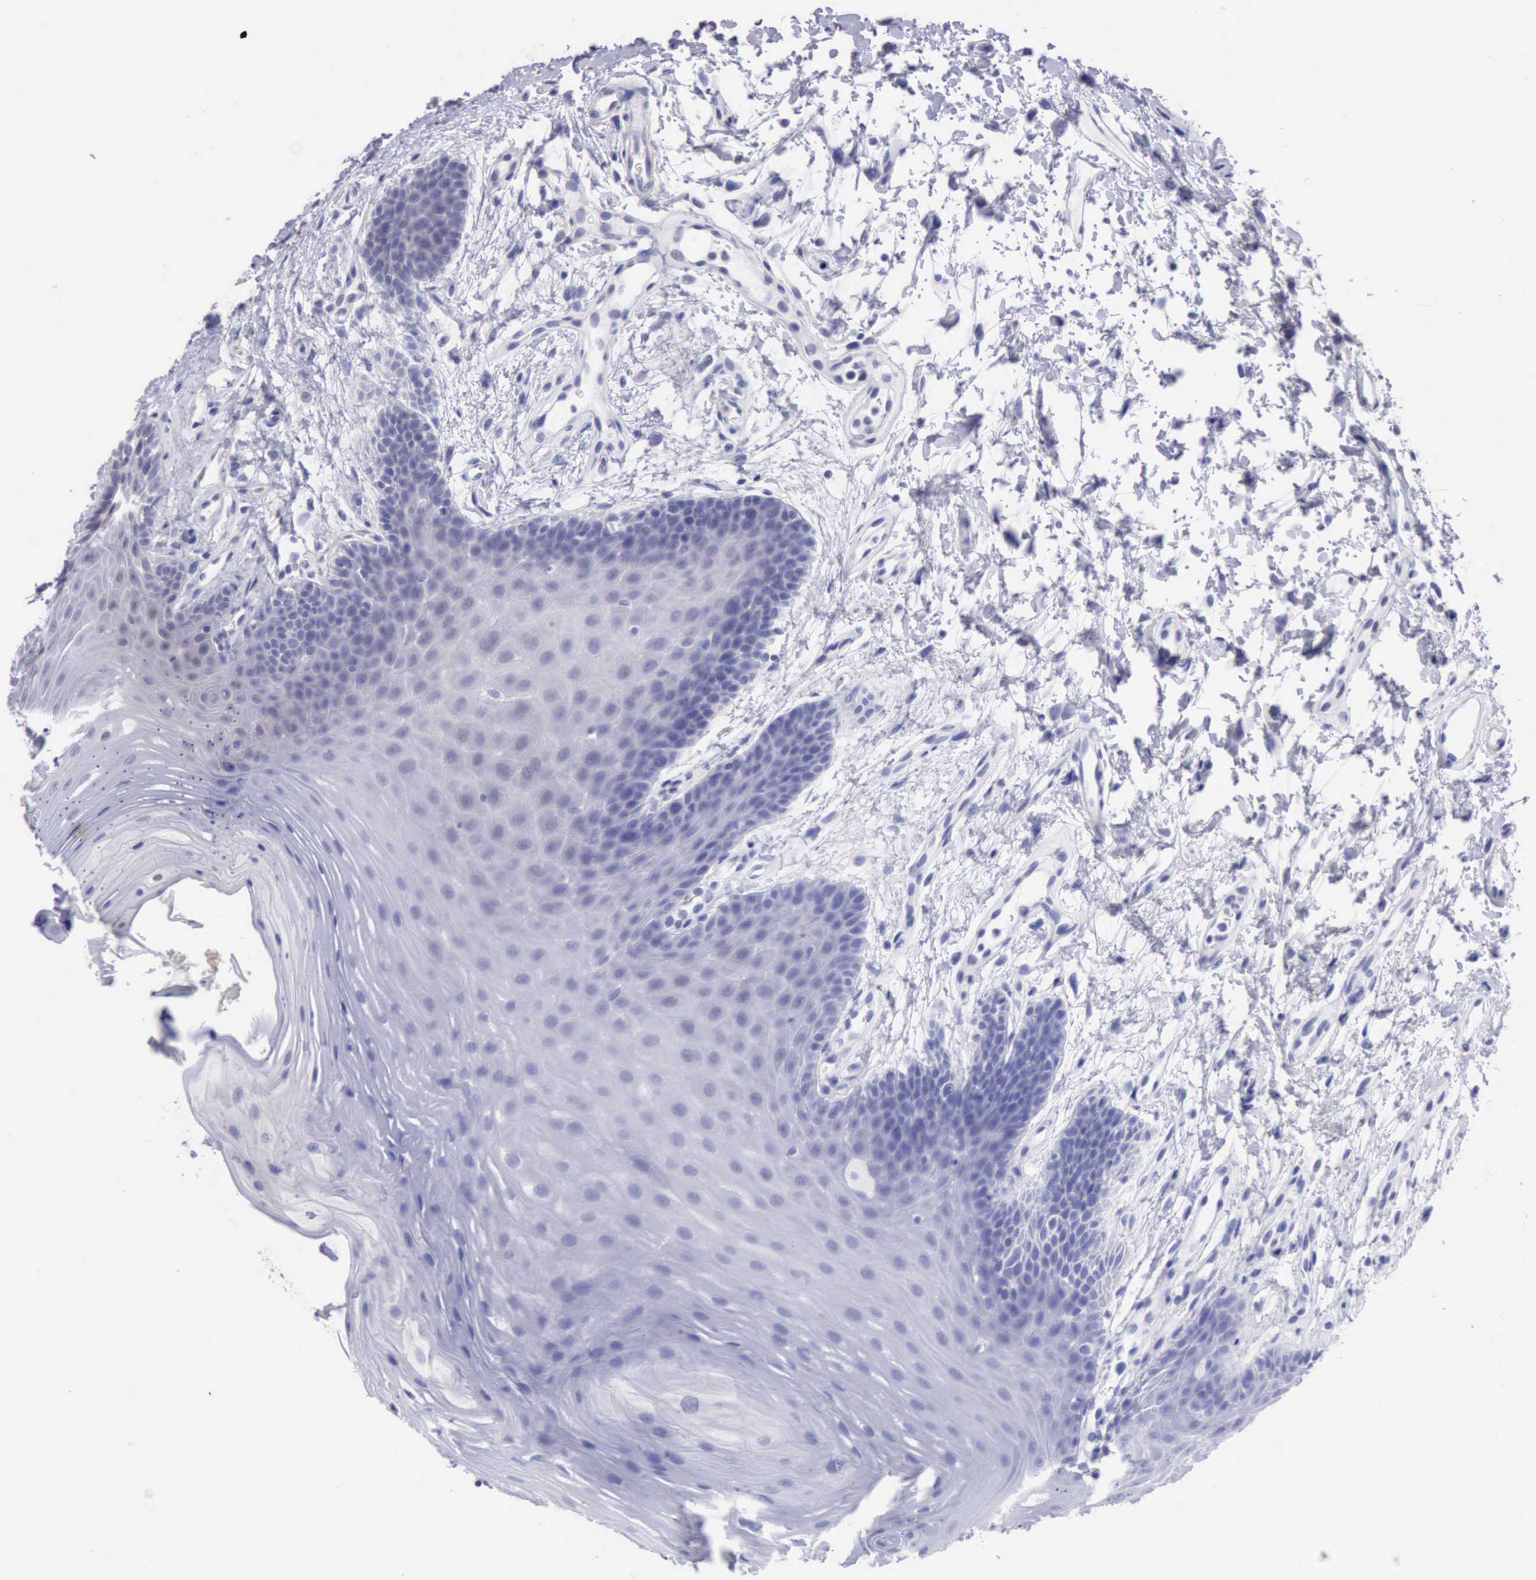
{"staining": {"intensity": "negative", "quantity": "none", "location": "none"}, "tissue": "oral mucosa", "cell_type": "Squamous epithelial cells", "image_type": "normal", "snomed": [{"axis": "morphology", "description": "Normal tissue, NOS"}, {"axis": "topography", "description": "Oral tissue"}], "caption": "Immunohistochemistry (IHC) photomicrograph of unremarkable oral mucosa stained for a protein (brown), which exhibits no positivity in squamous epithelial cells.", "gene": "DNAJB7", "patient": {"sex": "male", "age": 62}}